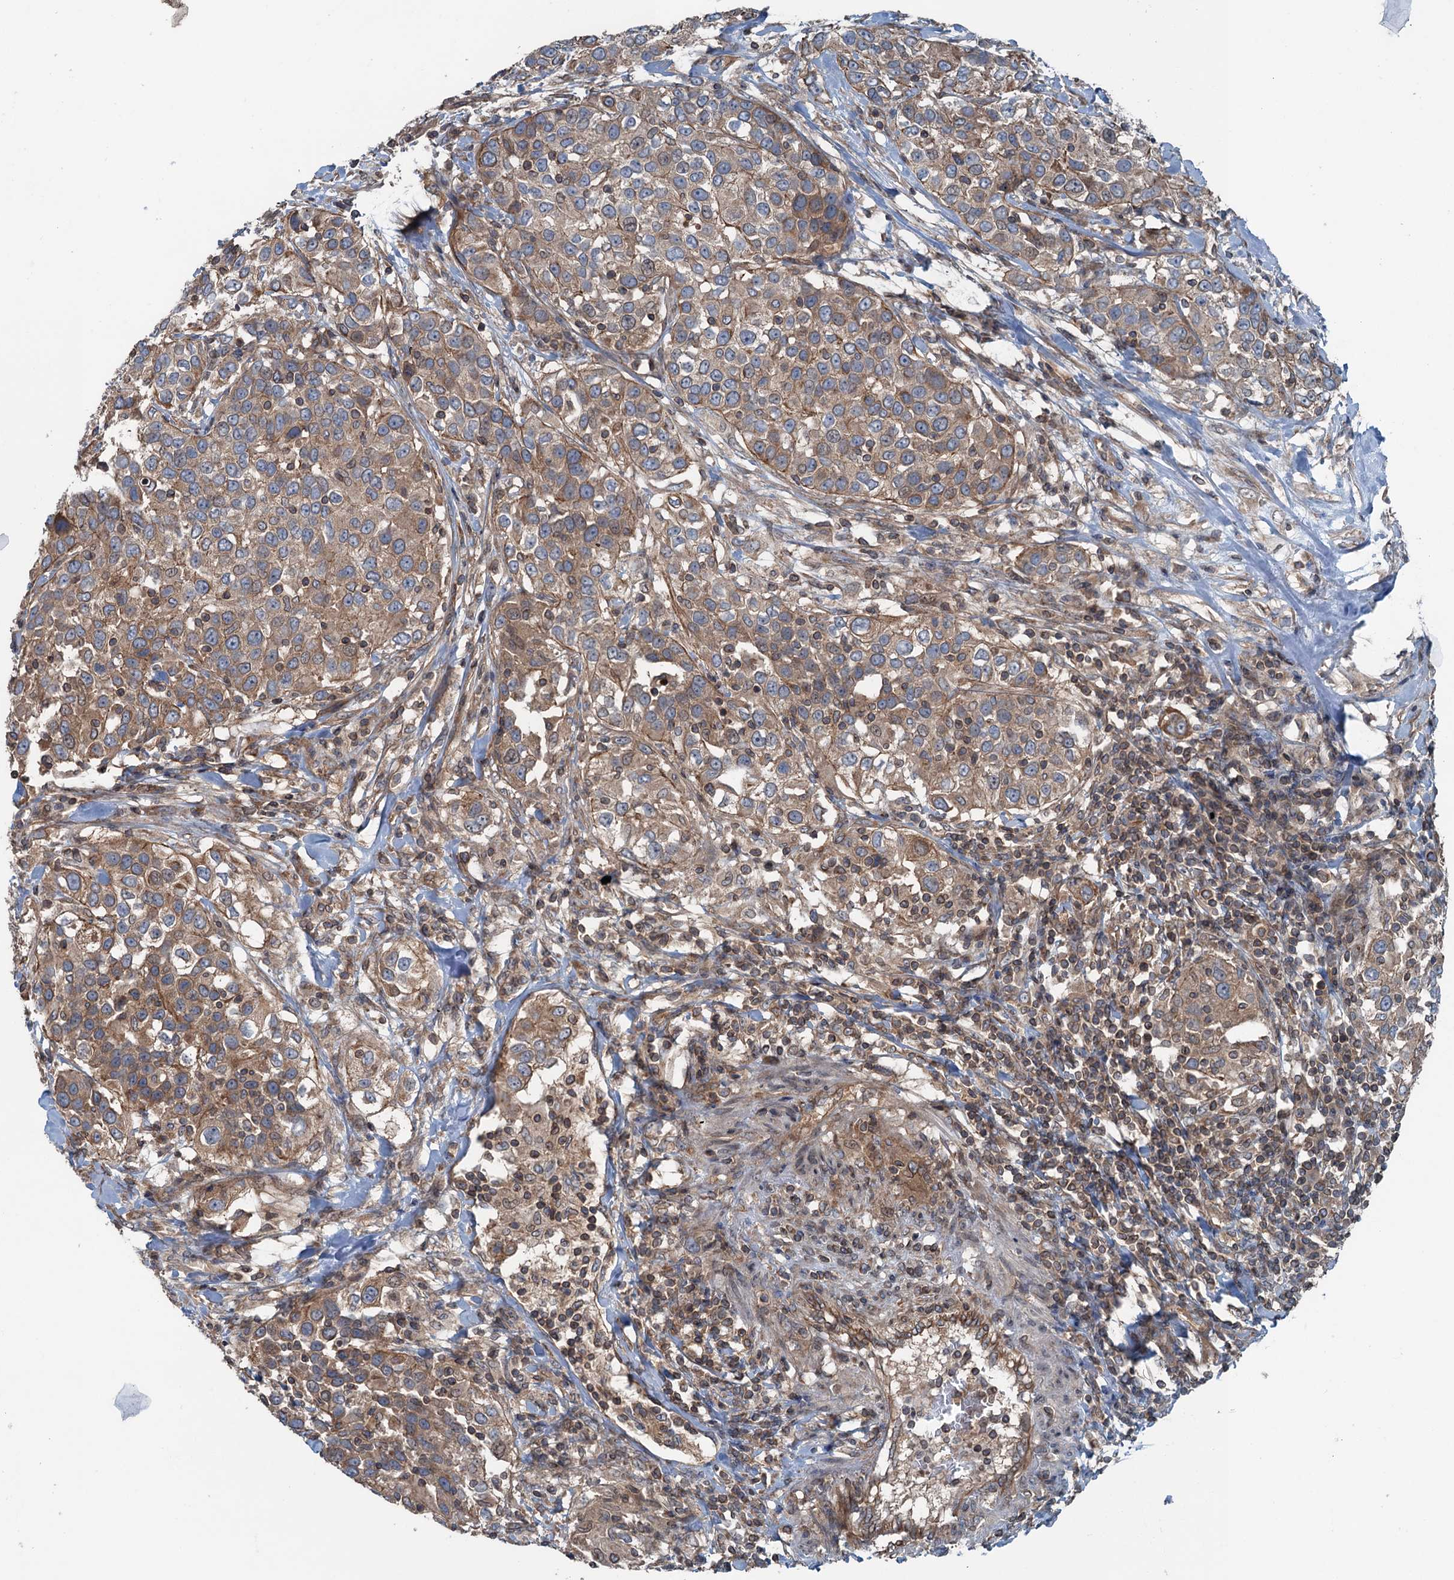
{"staining": {"intensity": "moderate", "quantity": ">75%", "location": "cytoplasmic/membranous"}, "tissue": "urothelial cancer", "cell_type": "Tumor cells", "image_type": "cancer", "snomed": [{"axis": "morphology", "description": "Urothelial carcinoma, High grade"}, {"axis": "topography", "description": "Urinary bladder"}], "caption": "High-grade urothelial carcinoma stained with a protein marker reveals moderate staining in tumor cells.", "gene": "TRAPPC8", "patient": {"sex": "female", "age": 80}}